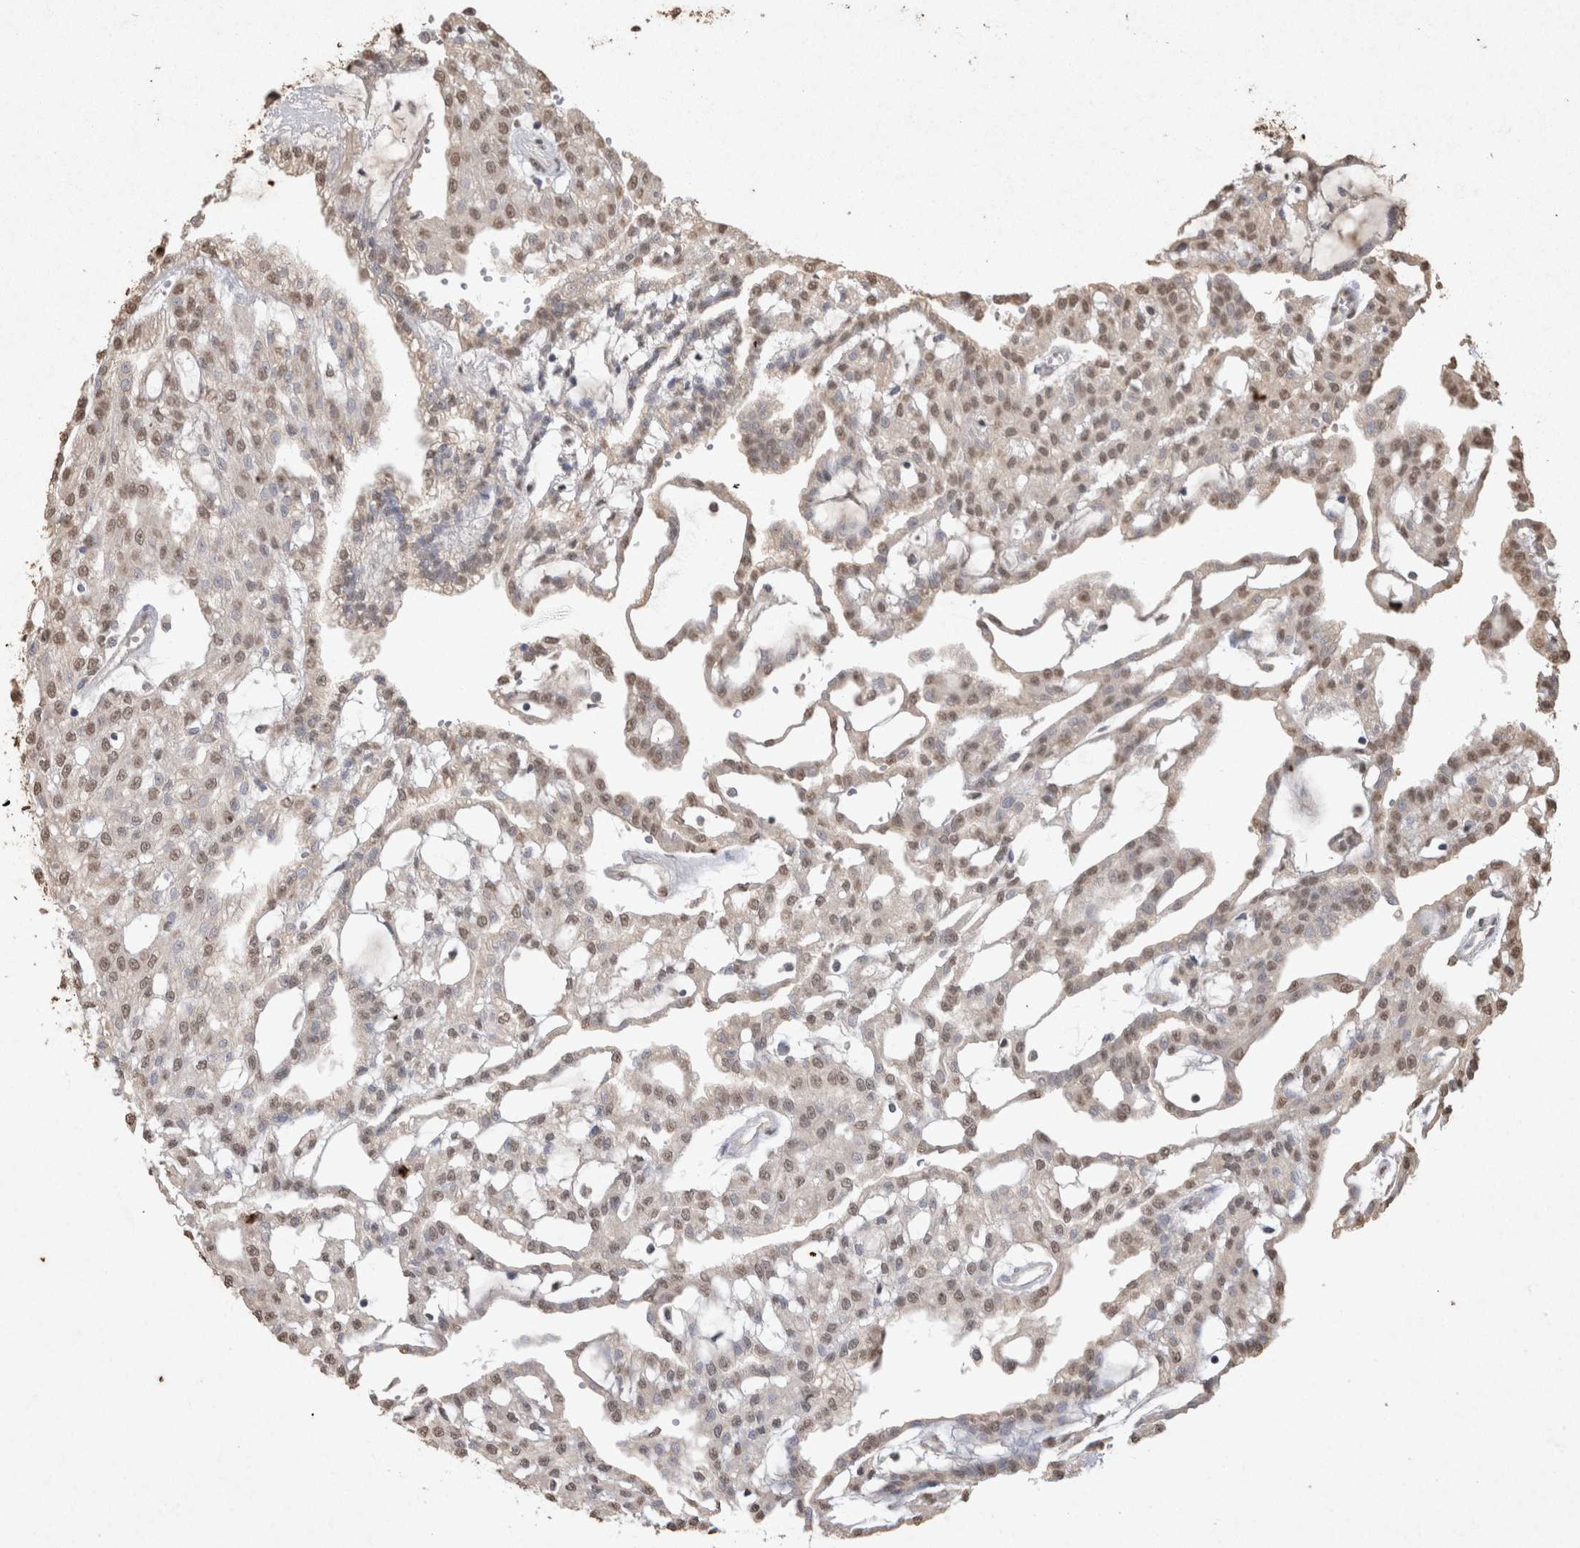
{"staining": {"intensity": "weak", "quantity": ">75%", "location": "nuclear"}, "tissue": "renal cancer", "cell_type": "Tumor cells", "image_type": "cancer", "snomed": [{"axis": "morphology", "description": "Adenocarcinoma, NOS"}, {"axis": "topography", "description": "Kidney"}], "caption": "About >75% of tumor cells in renal cancer show weak nuclear protein expression as visualized by brown immunohistochemical staining.", "gene": "MLX", "patient": {"sex": "male", "age": 63}}